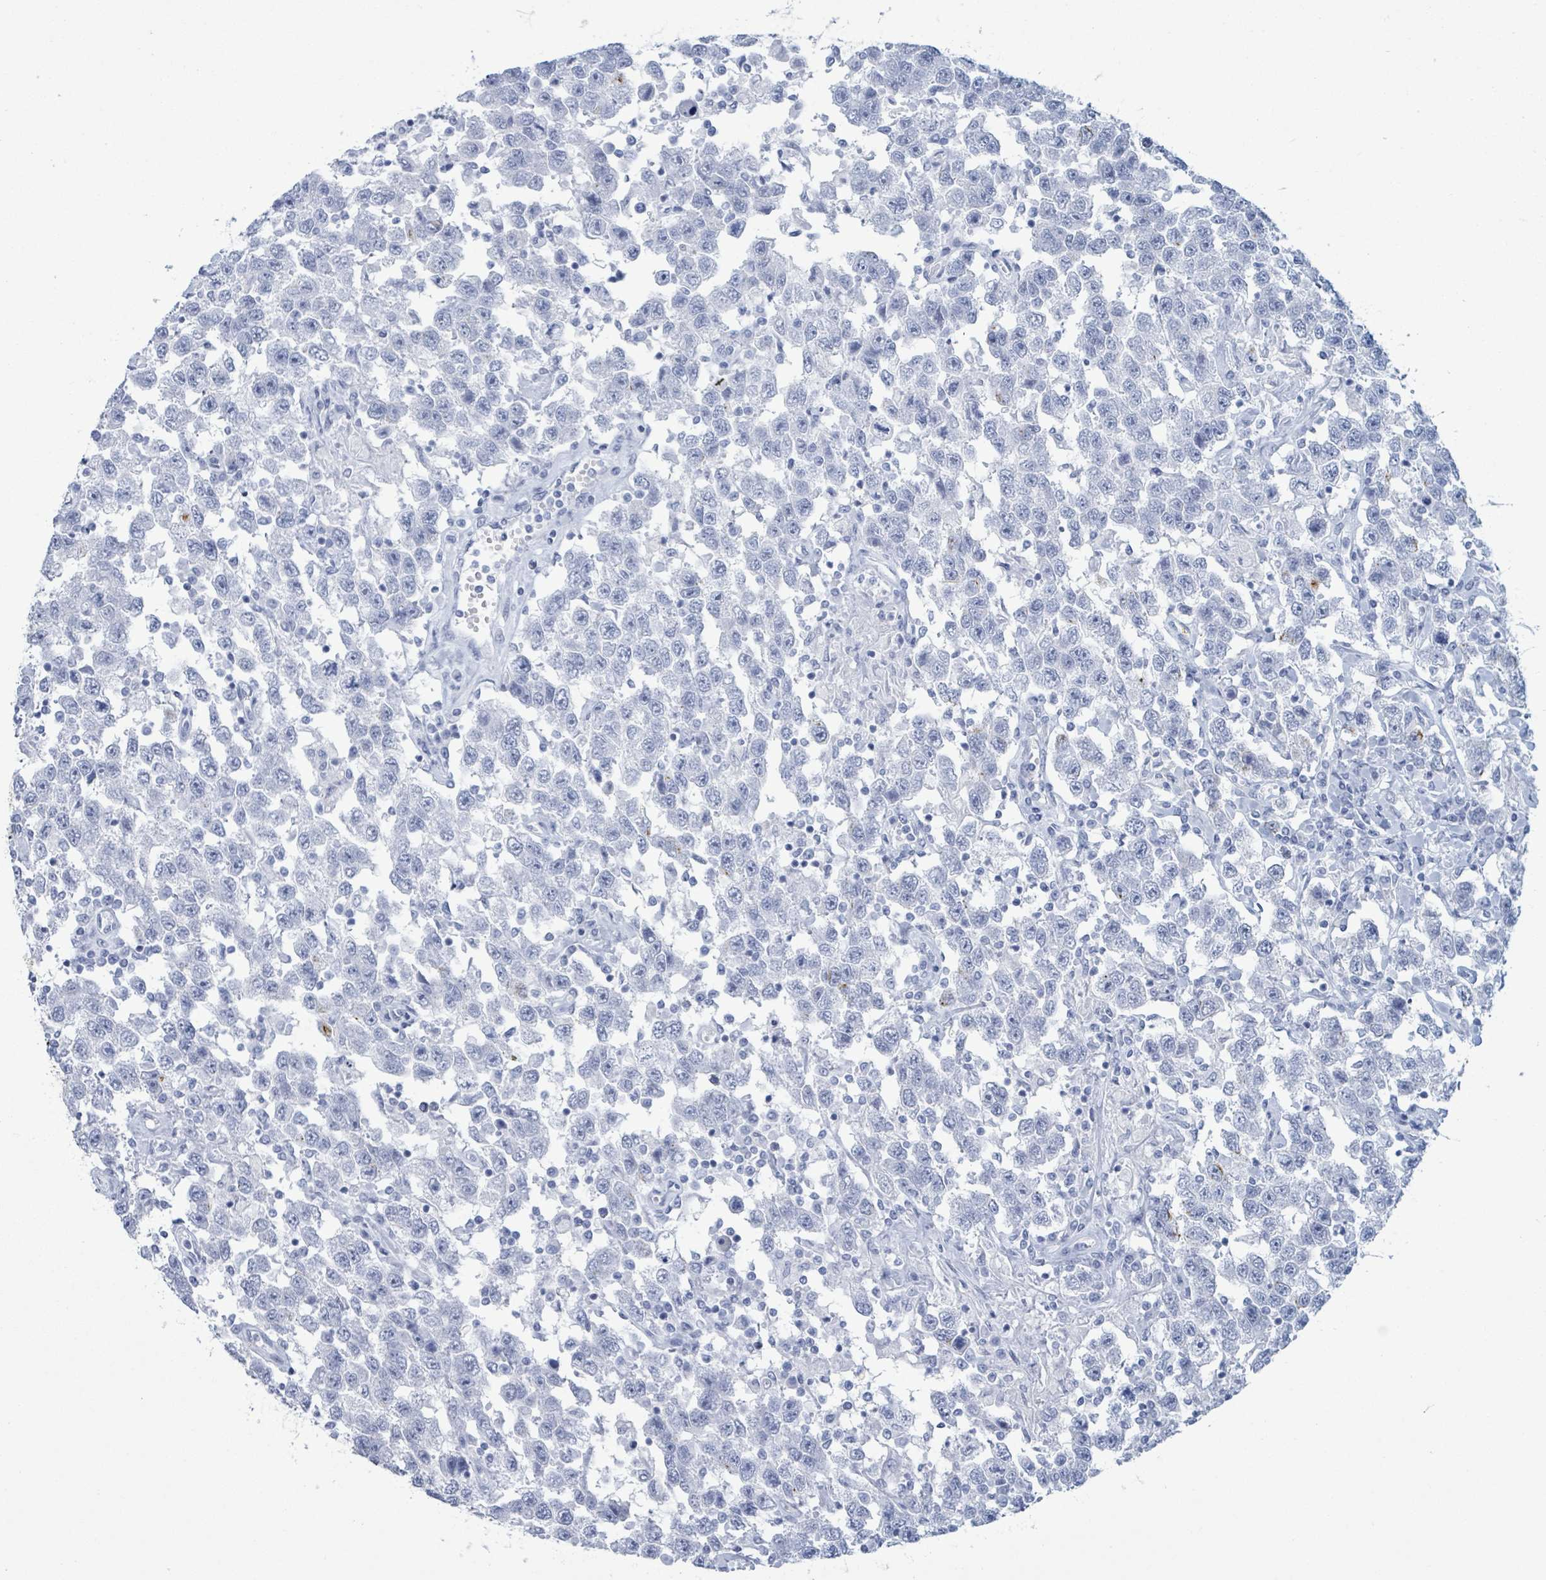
{"staining": {"intensity": "negative", "quantity": "none", "location": "none"}, "tissue": "testis cancer", "cell_type": "Tumor cells", "image_type": "cancer", "snomed": [{"axis": "morphology", "description": "Seminoma, NOS"}, {"axis": "topography", "description": "Testis"}], "caption": "A high-resolution image shows immunohistochemistry (IHC) staining of testis cancer (seminoma), which displays no significant staining in tumor cells. The staining was performed using DAB (3,3'-diaminobenzidine) to visualize the protein expression in brown, while the nuclei were stained in blue with hematoxylin (Magnification: 20x).", "gene": "KRT8", "patient": {"sex": "male", "age": 41}}